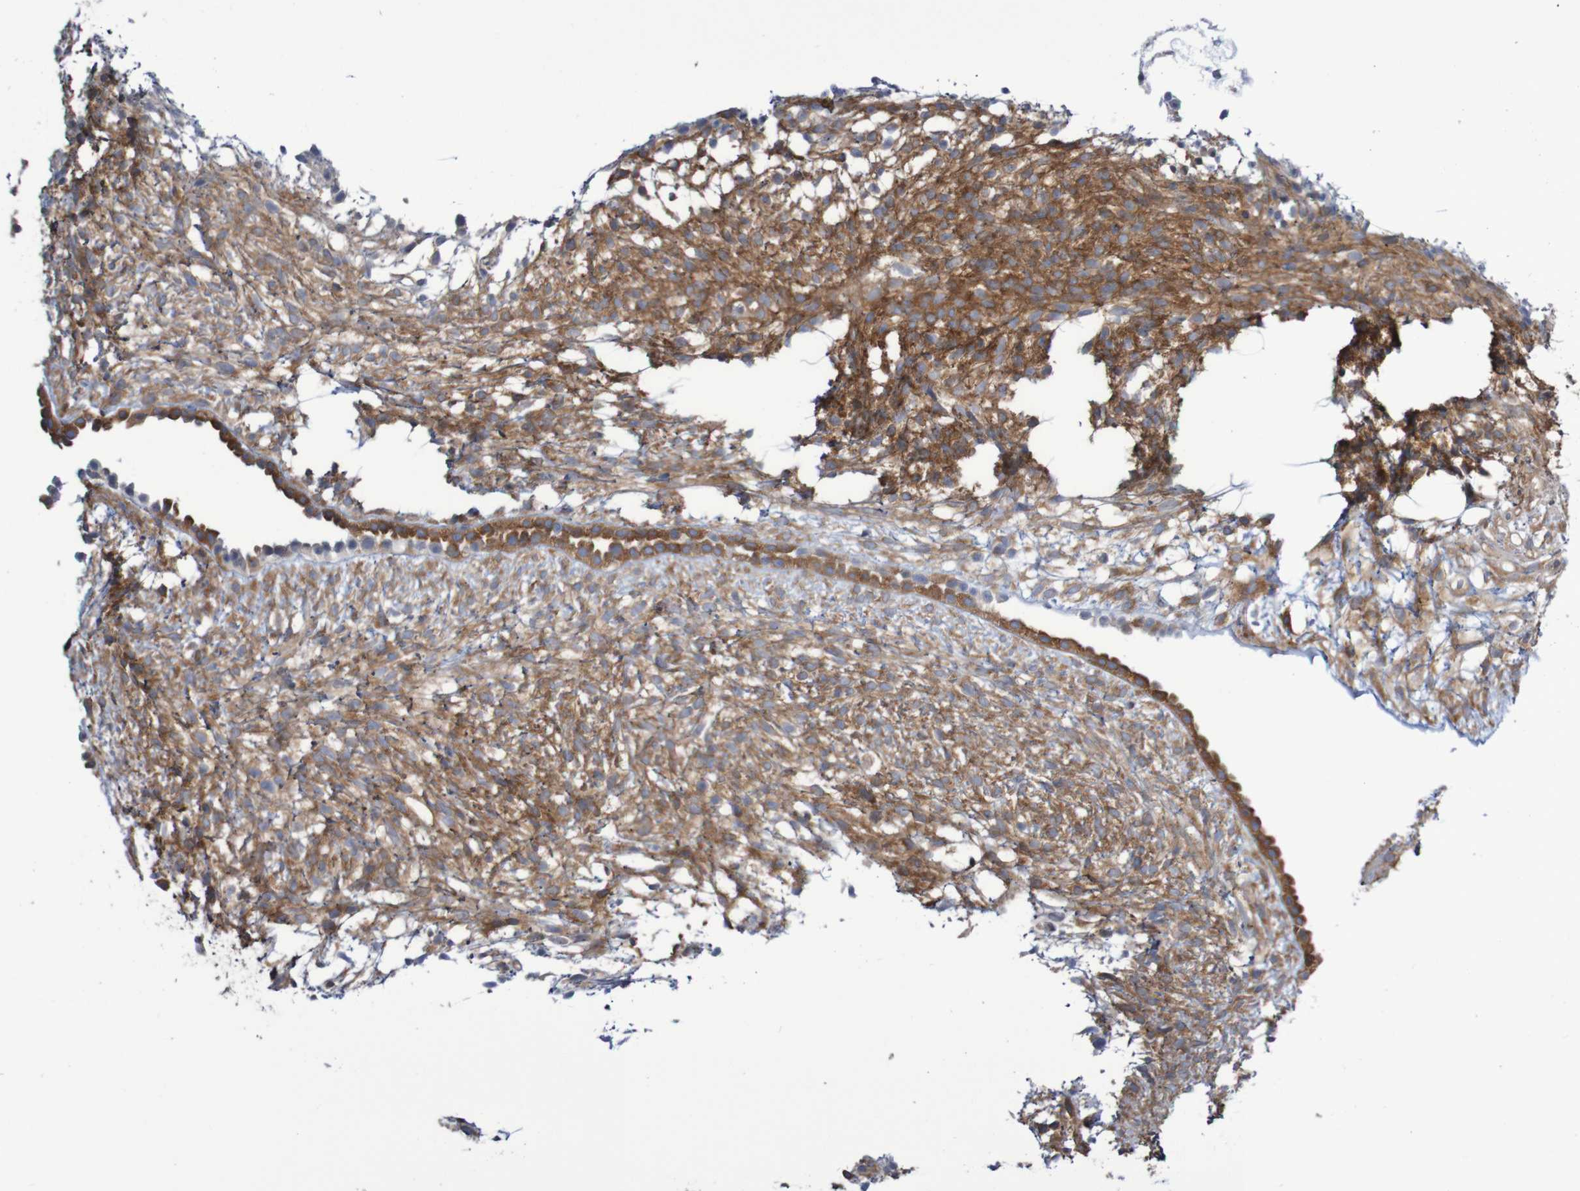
{"staining": {"intensity": "strong", "quantity": "25%-75%", "location": "cytoplasmic/membranous"}, "tissue": "ovary", "cell_type": "Ovarian stroma cells", "image_type": "normal", "snomed": [{"axis": "morphology", "description": "Normal tissue, NOS"}, {"axis": "morphology", "description": "Cyst, NOS"}, {"axis": "topography", "description": "Ovary"}], "caption": "Benign ovary was stained to show a protein in brown. There is high levels of strong cytoplasmic/membranous positivity in about 25%-75% of ovarian stroma cells. (Stains: DAB in brown, nuclei in blue, Microscopy: brightfield microscopy at high magnification).", "gene": "LRRC47", "patient": {"sex": "female", "age": 18}}